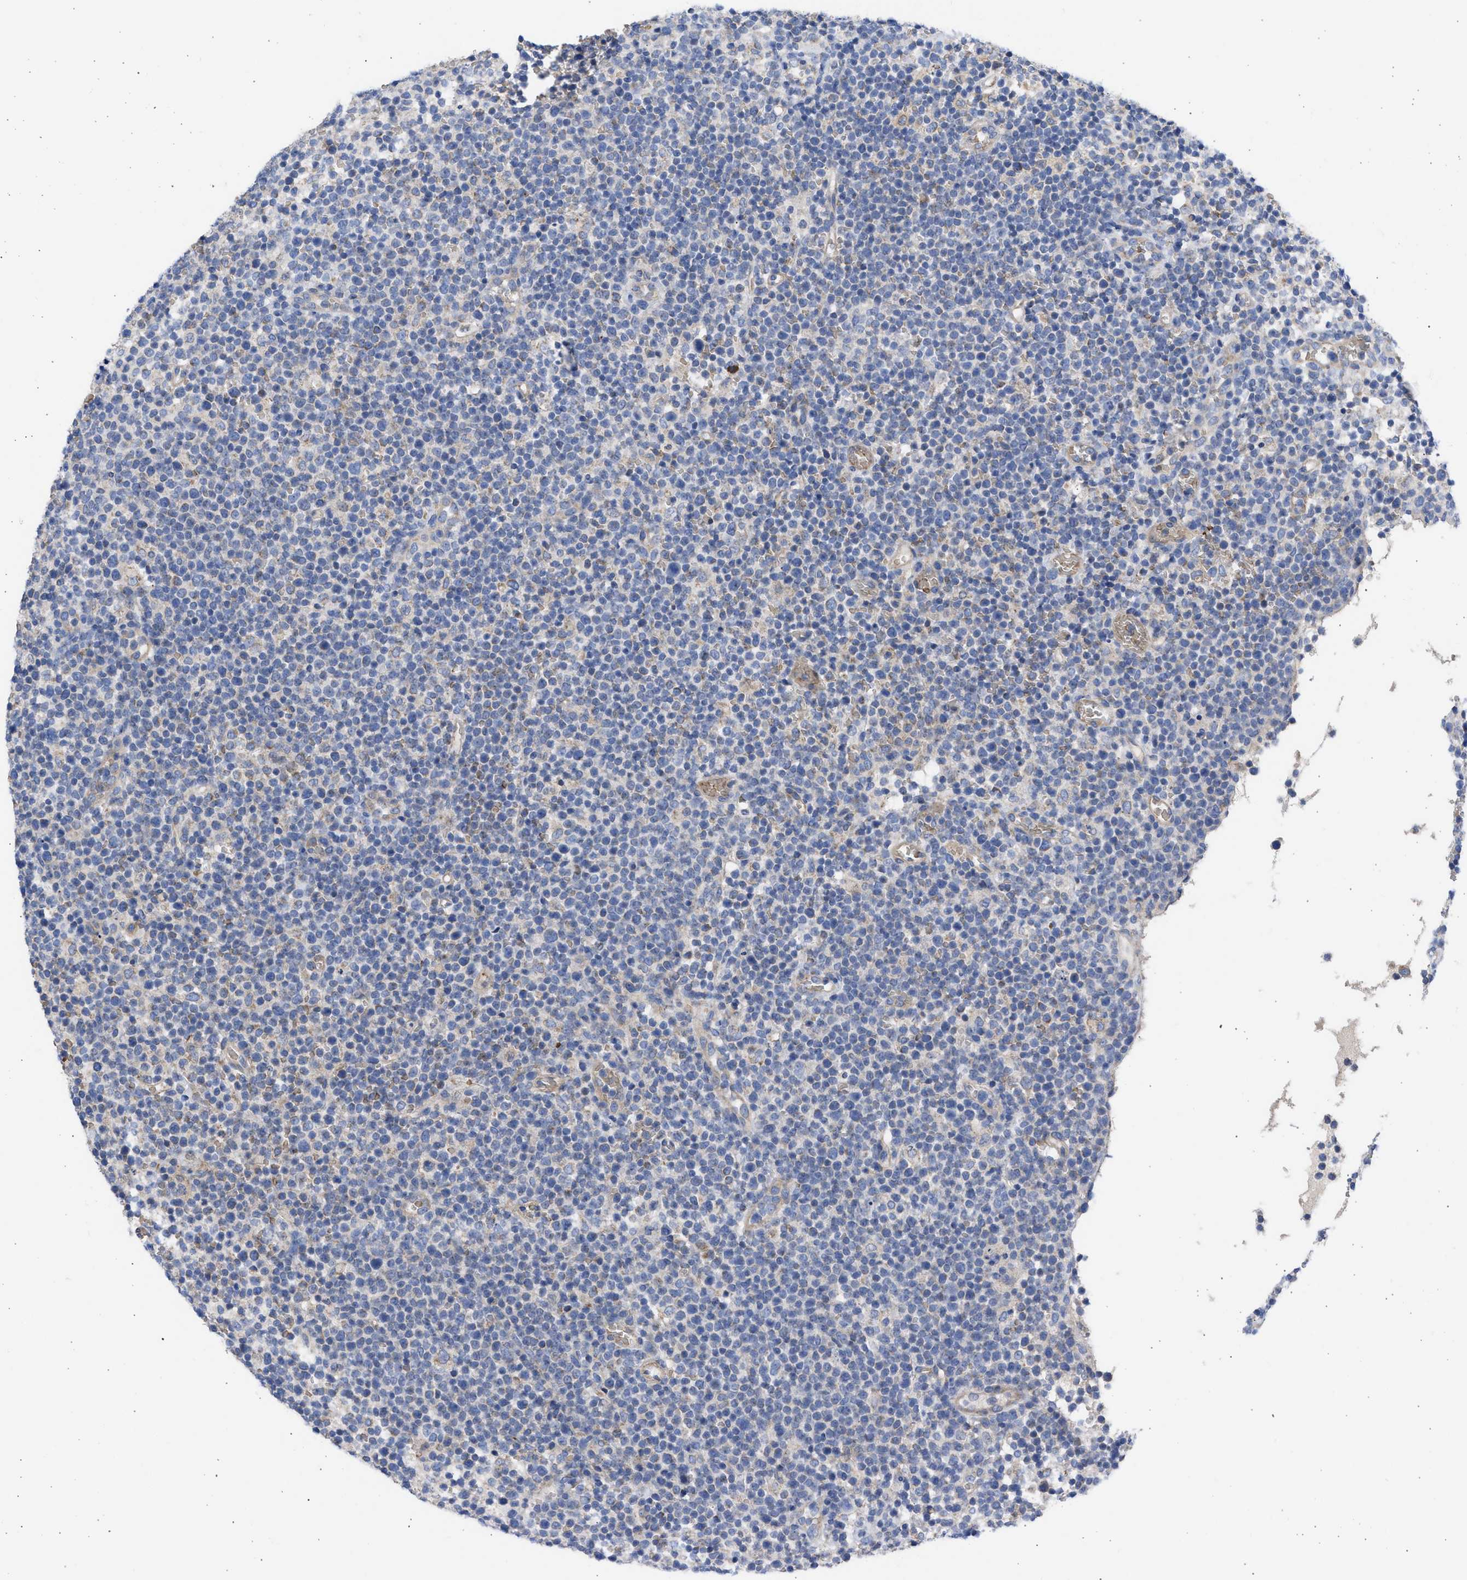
{"staining": {"intensity": "weak", "quantity": "25%-75%", "location": "cytoplasmic/membranous"}, "tissue": "lymphoma", "cell_type": "Tumor cells", "image_type": "cancer", "snomed": [{"axis": "morphology", "description": "Malignant lymphoma, non-Hodgkin's type, High grade"}, {"axis": "topography", "description": "Lymph node"}], "caption": "Immunohistochemical staining of lymphoma reveals low levels of weak cytoplasmic/membranous protein staining in approximately 25%-75% of tumor cells.", "gene": "BTG3", "patient": {"sex": "male", "age": 61}}